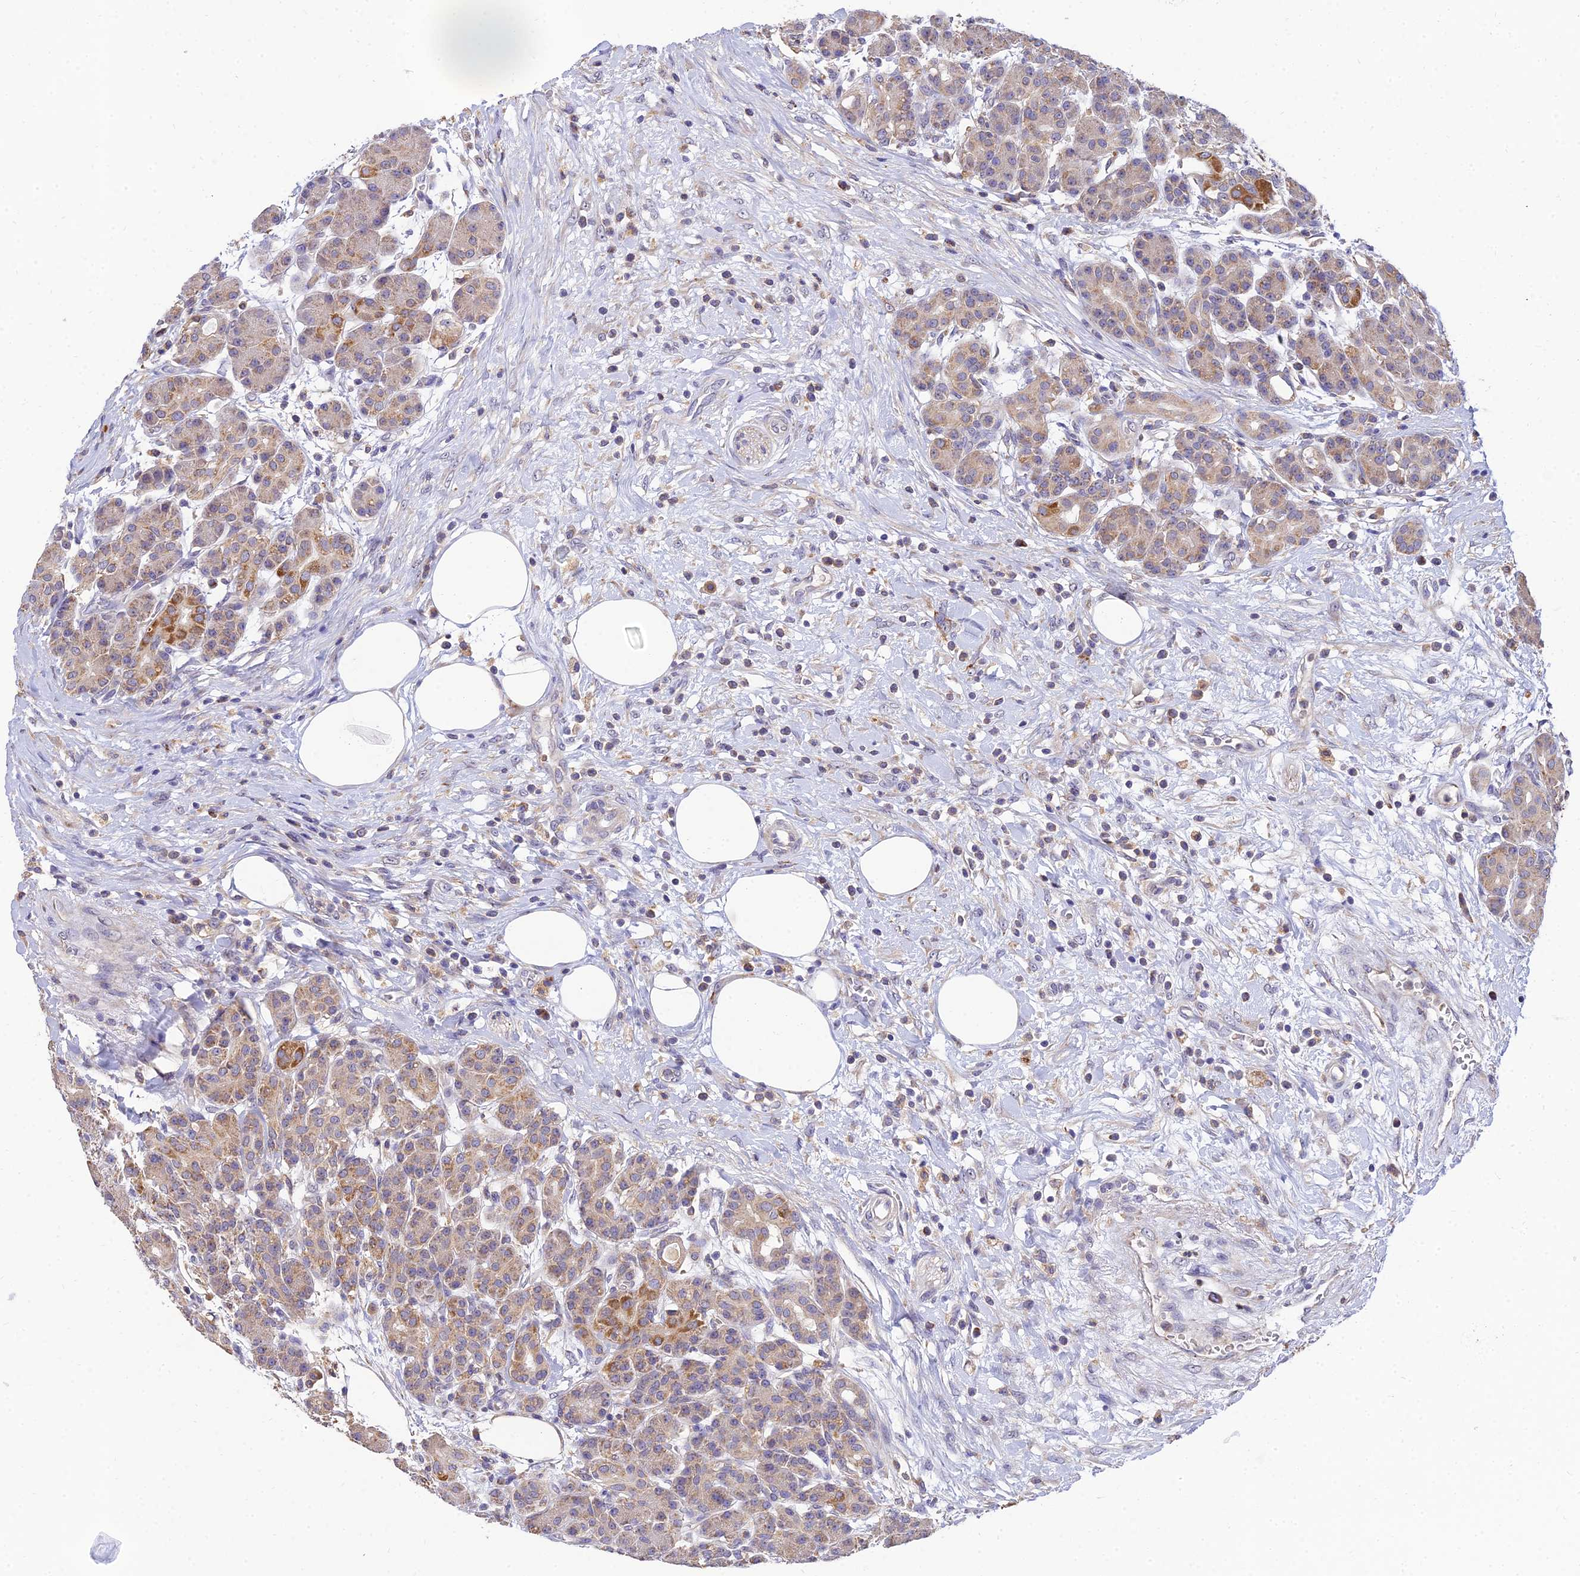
{"staining": {"intensity": "moderate", "quantity": ">75%", "location": "cytoplasmic/membranous"}, "tissue": "pancreas", "cell_type": "Exocrine glandular cells", "image_type": "normal", "snomed": [{"axis": "morphology", "description": "Normal tissue, NOS"}, {"axis": "topography", "description": "Pancreas"}], "caption": "A medium amount of moderate cytoplasmic/membranous positivity is identified in about >75% of exocrine glandular cells in unremarkable pancreas.", "gene": "ARL8A", "patient": {"sex": "male", "age": 63}}